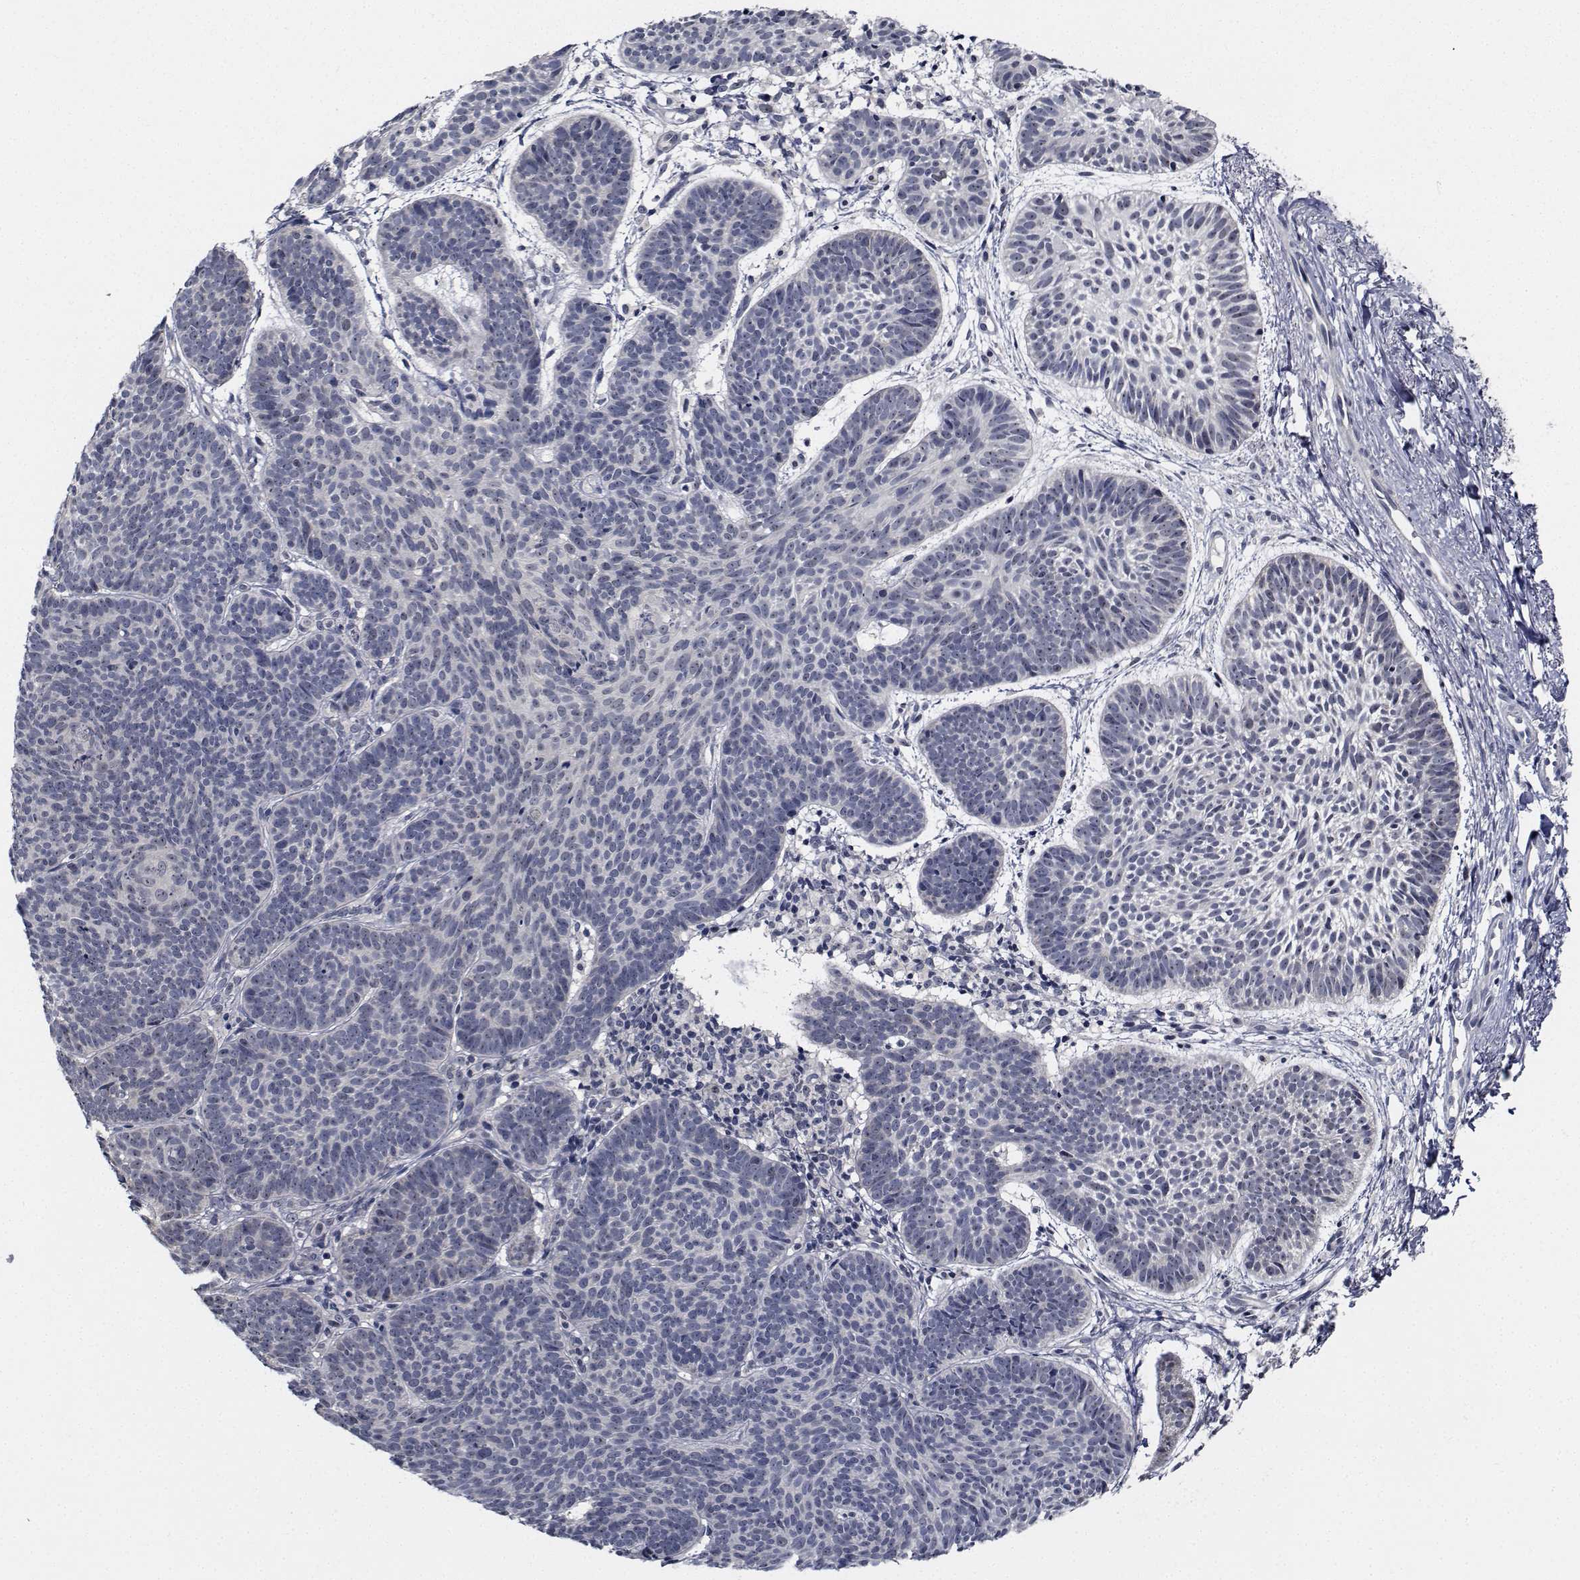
{"staining": {"intensity": "negative", "quantity": "none", "location": "none"}, "tissue": "skin cancer", "cell_type": "Tumor cells", "image_type": "cancer", "snomed": [{"axis": "morphology", "description": "Basal cell carcinoma"}, {"axis": "topography", "description": "Skin"}], "caption": "This is an IHC histopathology image of human skin cancer. There is no expression in tumor cells.", "gene": "NVL", "patient": {"sex": "male", "age": 72}}